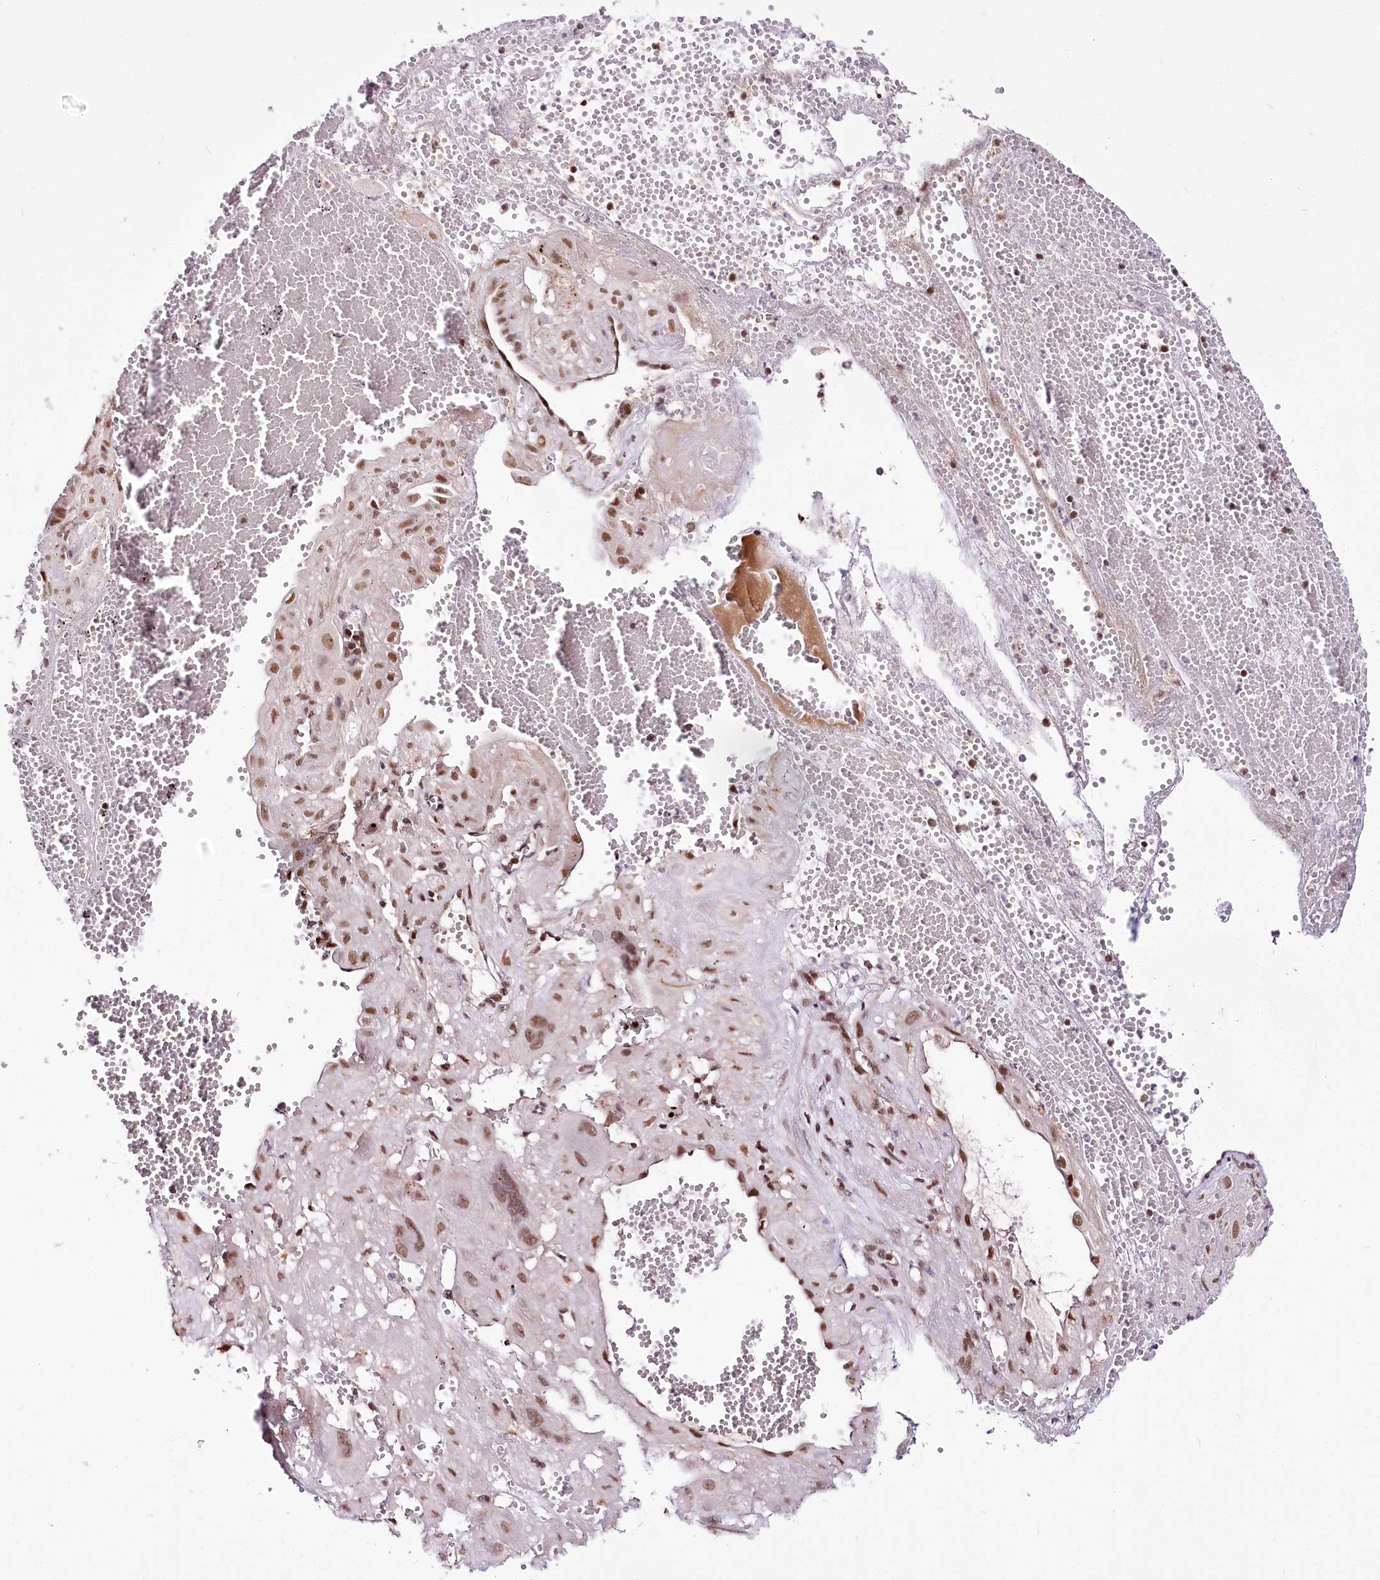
{"staining": {"intensity": "moderate", "quantity": ">75%", "location": "nuclear"}, "tissue": "cervical cancer", "cell_type": "Tumor cells", "image_type": "cancer", "snomed": [{"axis": "morphology", "description": "Squamous cell carcinoma, NOS"}, {"axis": "topography", "description": "Cervix"}], "caption": "Cervical cancer stained for a protein (brown) displays moderate nuclear positive positivity in about >75% of tumor cells.", "gene": "POLA2", "patient": {"sex": "female", "age": 34}}